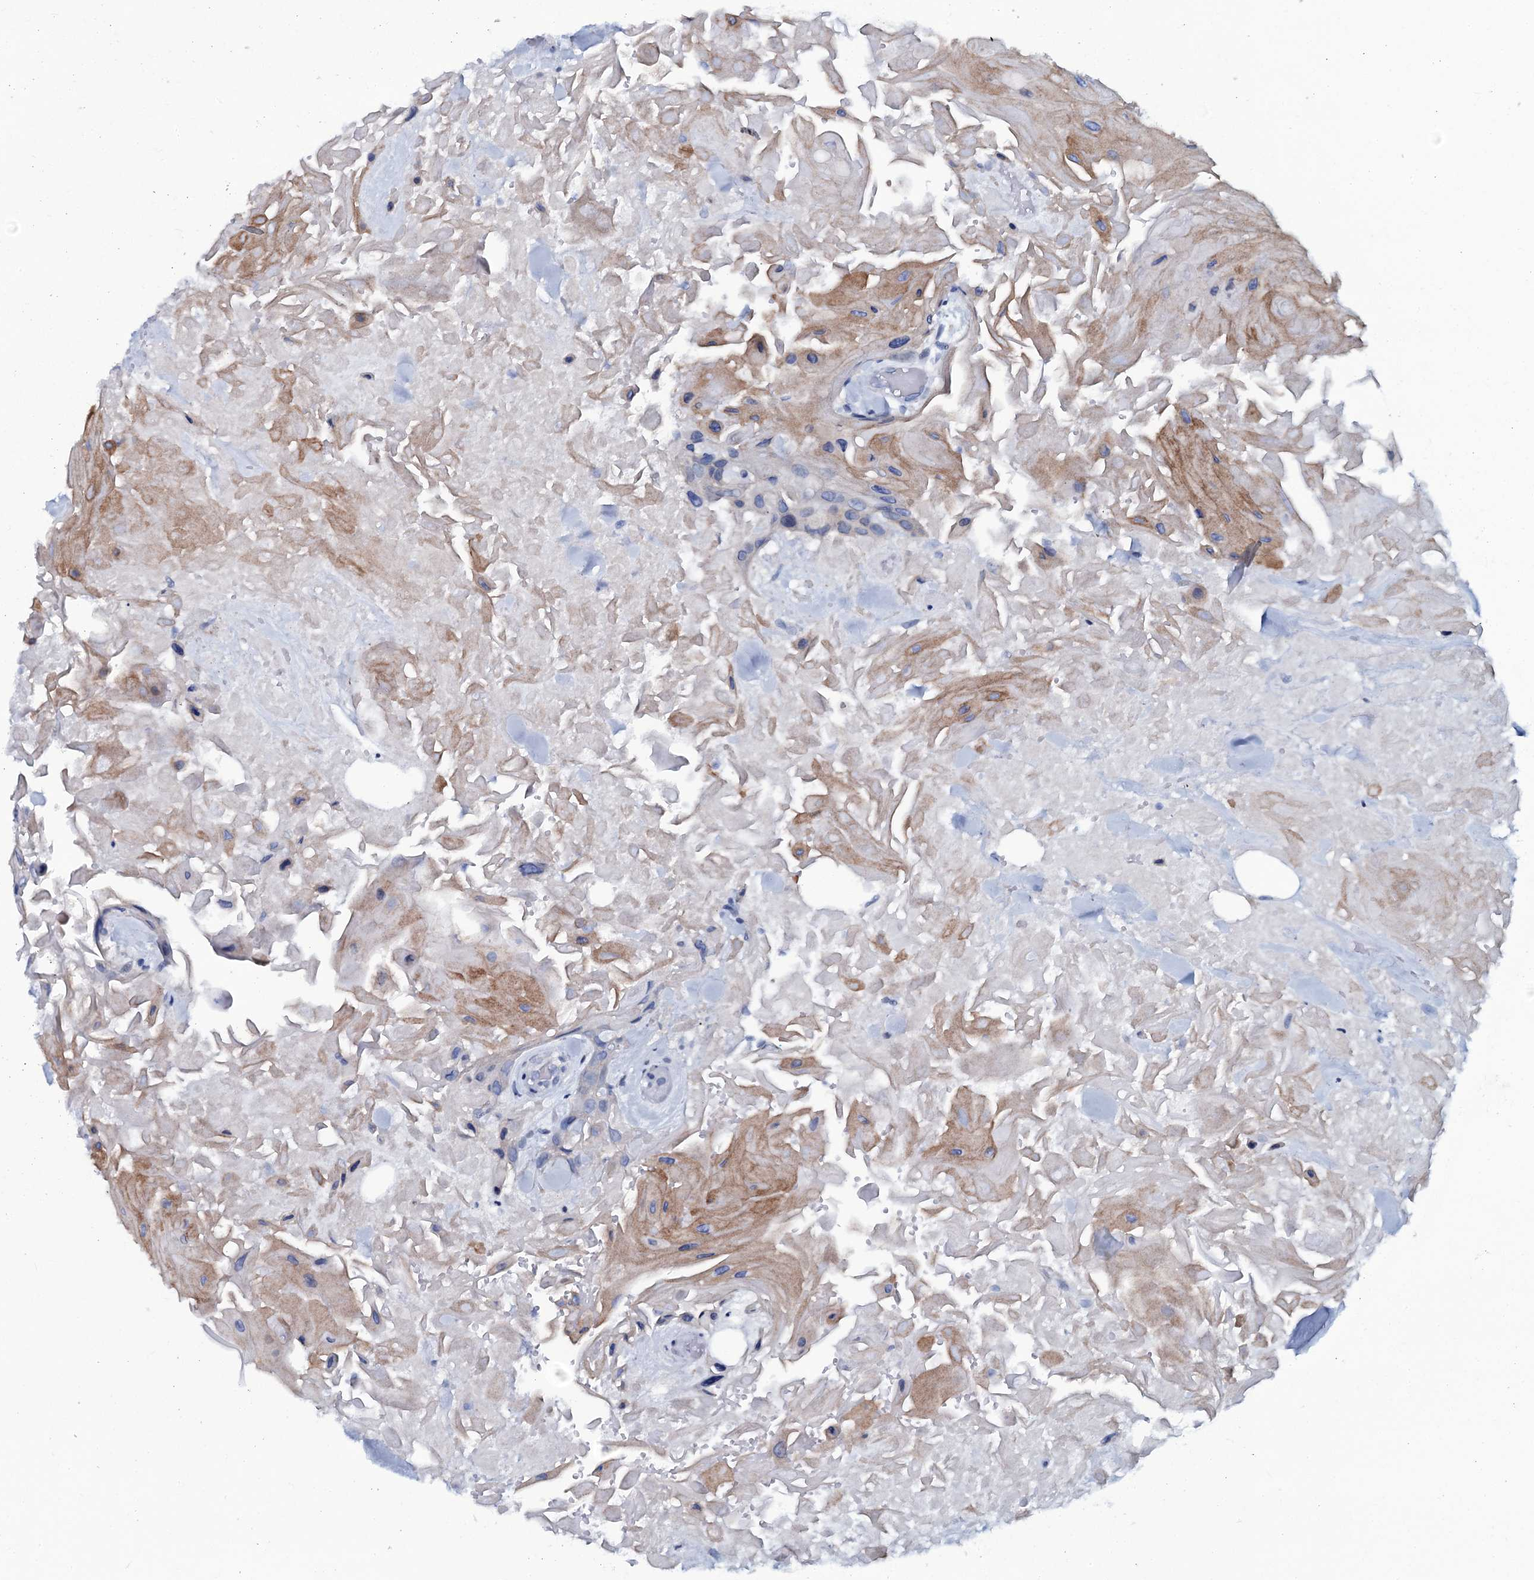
{"staining": {"intensity": "moderate", "quantity": "<25%", "location": "cytoplasmic/membranous"}, "tissue": "head and neck cancer", "cell_type": "Tumor cells", "image_type": "cancer", "snomed": [{"axis": "morphology", "description": "Squamous cell carcinoma, NOS"}, {"axis": "topography", "description": "Head-Neck"}], "caption": "This image reveals IHC staining of head and neck cancer (squamous cell carcinoma), with low moderate cytoplasmic/membranous staining in about <25% of tumor cells.", "gene": "SLC4A7", "patient": {"sex": "male", "age": 81}}